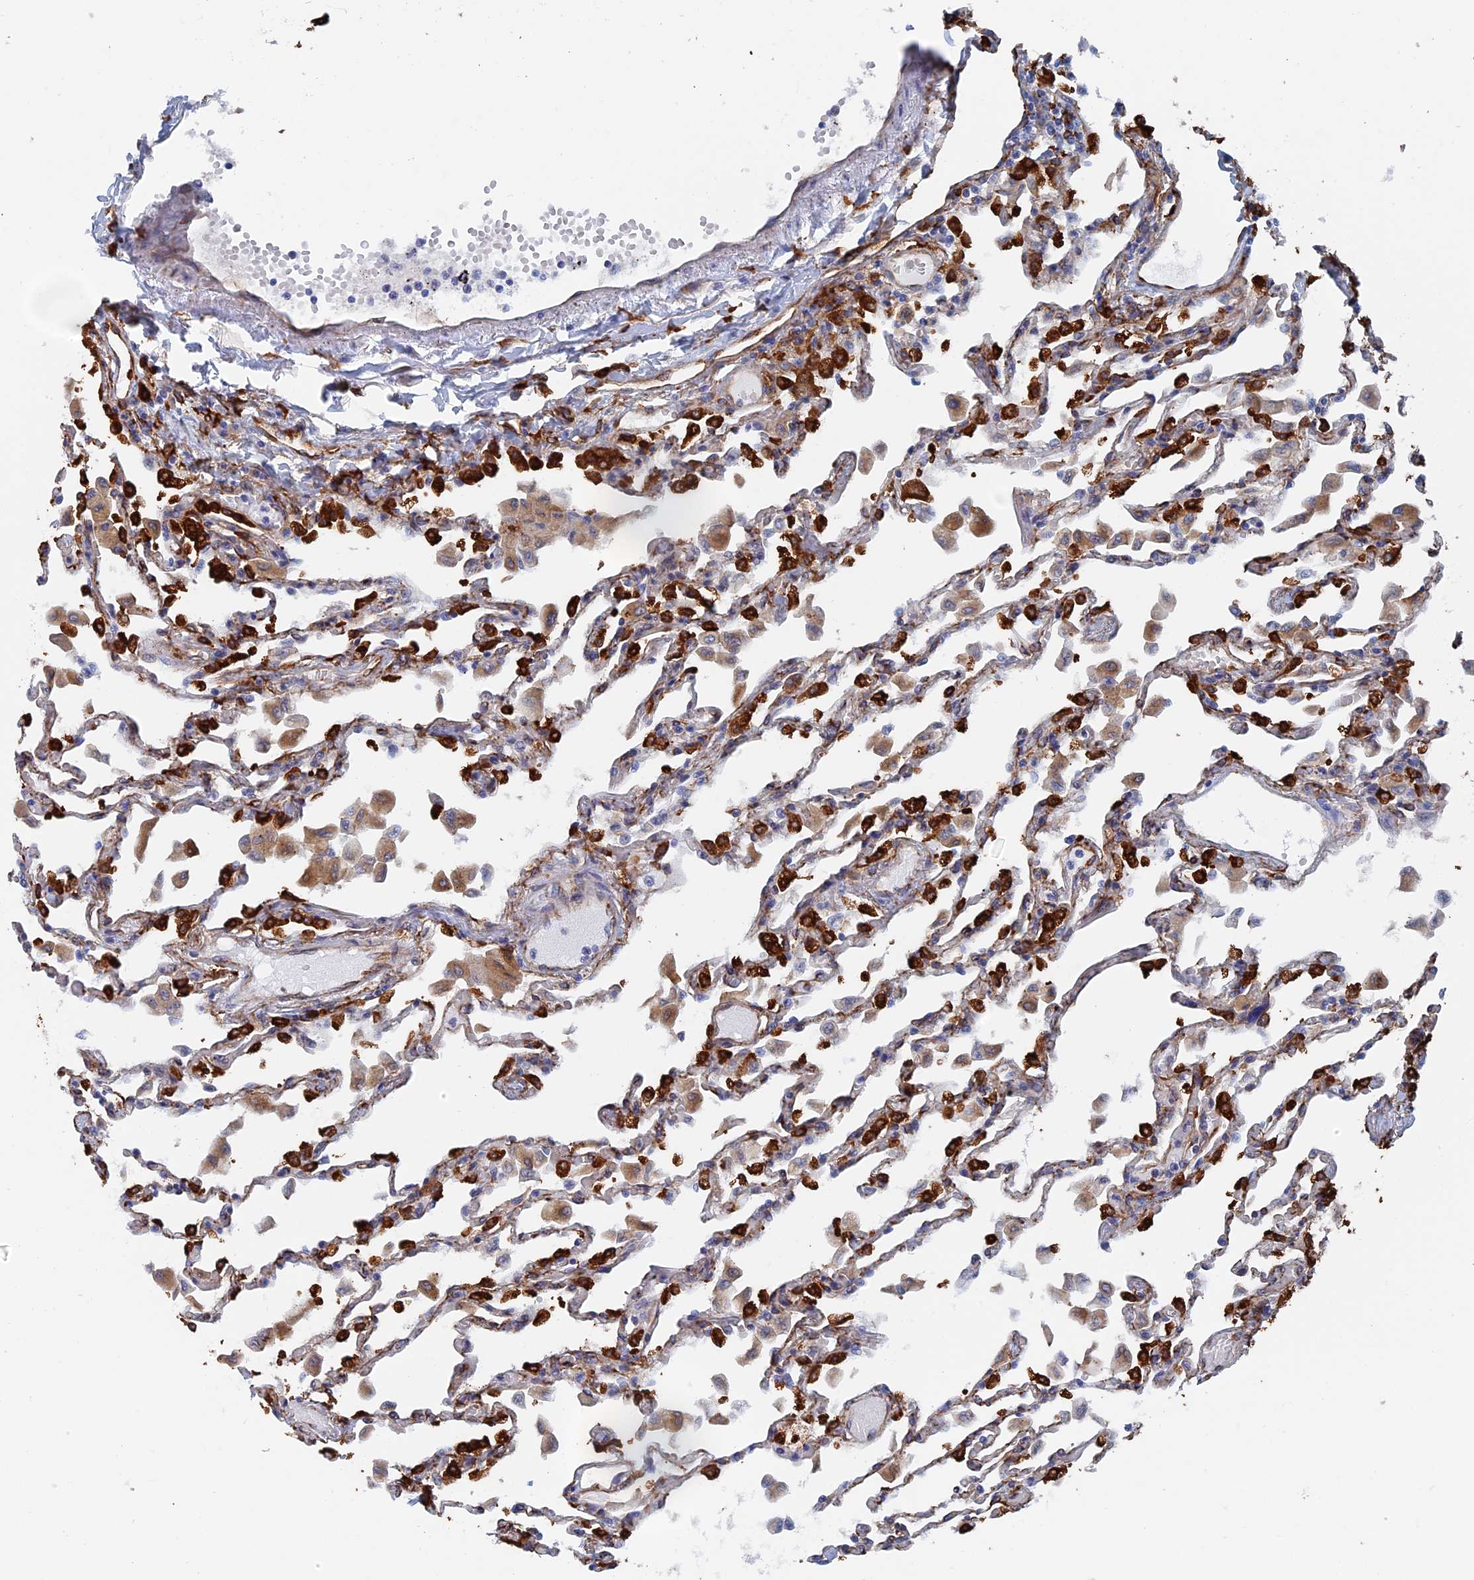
{"staining": {"intensity": "strong", "quantity": "25%-75%", "location": "cytoplasmic/membranous"}, "tissue": "lung", "cell_type": "Alveolar cells", "image_type": "normal", "snomed": [{"axis": "morphology", "description": "Normal tissue, NOS"}, {"axis": "topography", "description": "Bronchus"}, {"axis": "topography", "description": "Lung"}], "caption": "IHC image of normal lung stained for a protein (brown), which demonstrates high levels of strong cytoplasmic/membranous positivity in about 25%-75% of alveolar cells.", "gene": "COG7", "patient": {"sex": "female", "age": 49}}